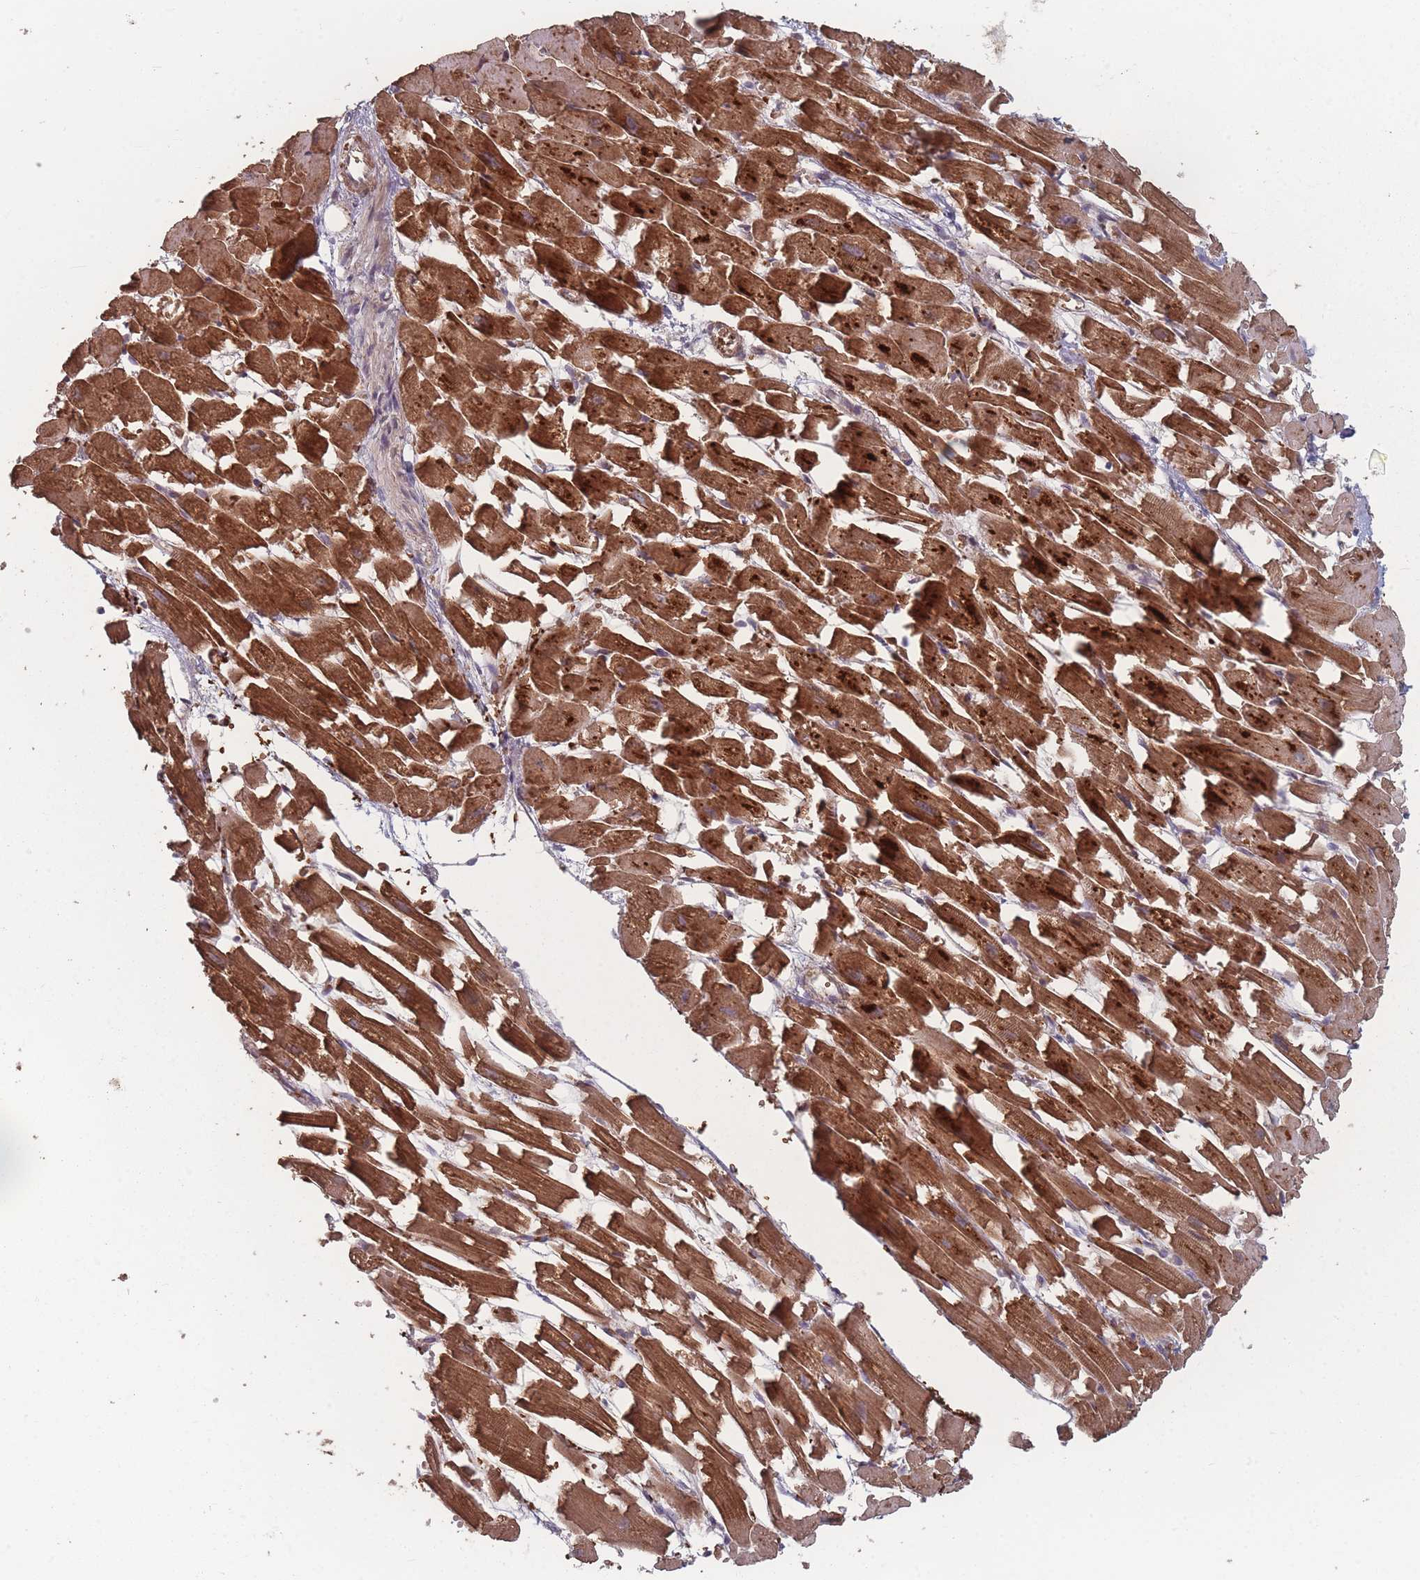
{"staining": {"intensity": "strong", "quantity": ">75%", "location": "cytoplasmic/membranous"}, "tissue": "heart muscle", "cell_type": "Cardiomyocytes", "image_type": "normal", "snomed": [{"axis": "morphology", "description": "Normal tissue, NOS"}, {"axis": "topography", "description": "Heart"}], "caption": "High-power microscopy captured an IHC photomicrograph of normal heart muscle, revealing strong cytoplasmic/membranous positivity in approximately >75% of cardiomyocytes.", "gene": "LYRM7", "patient": {"sex": "female", "age": 64}}